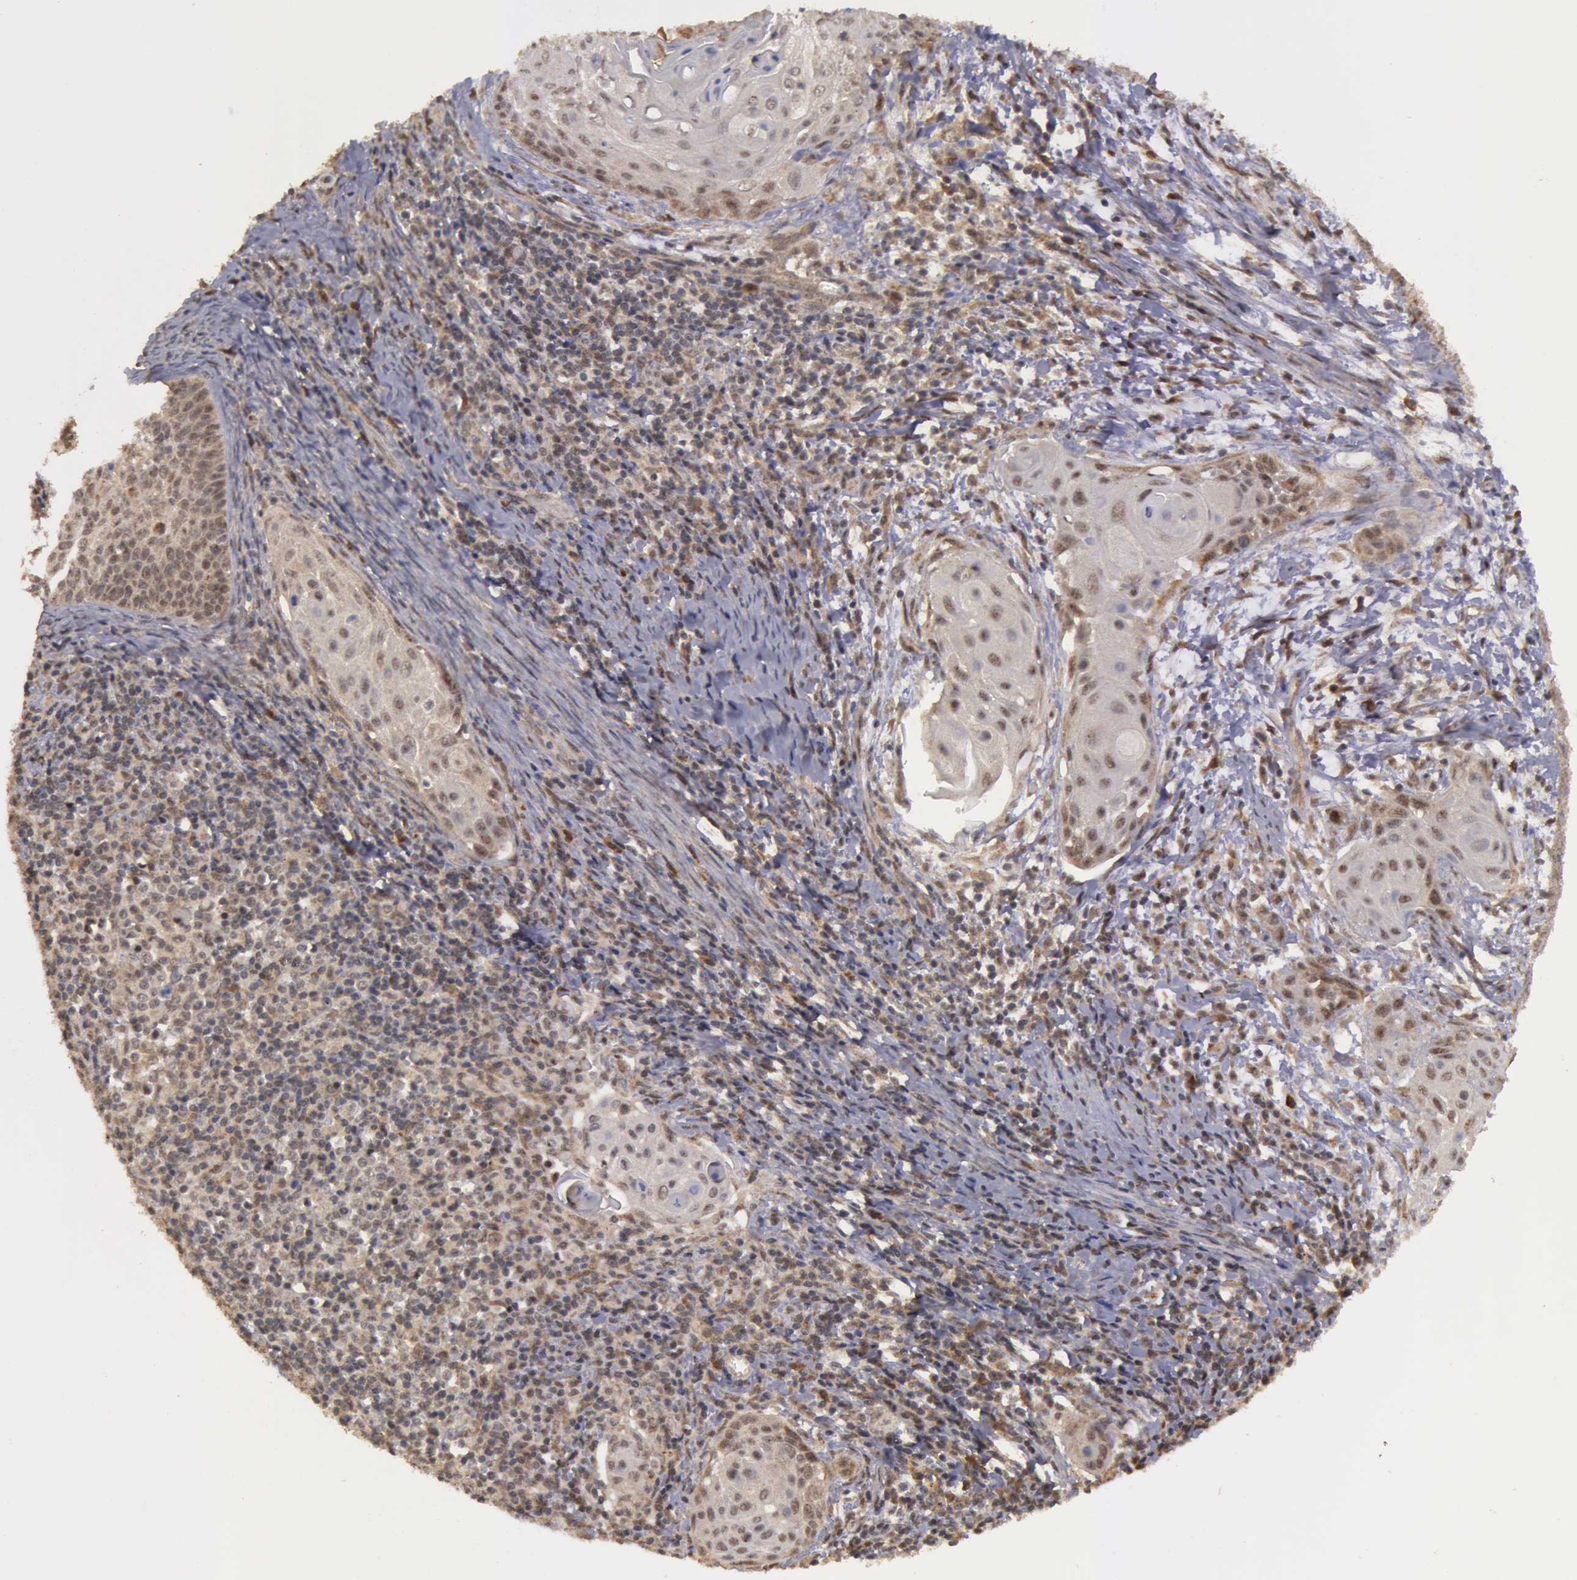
{"staining": {"intensity": "moderate", "quantity": ">75%", "location": "cytoplasmic/membranous"}, "tissue": "cervical cancer", "cell_type": "Tumor cells", "image_type": "cancer", "snomed": [{"axis": "morphology", "description": "Squamous cell carcinoma, NOS"}, {"axis": "topography", "description": "Cervix"}], "caption": "The immunohistochemical stain shows moderate cytoplasmic/membranous positivity in tumor cells of cervical cancer (squamous cell carcinoma) tissue. Immunohistochemistry stains the protein of interest in brown and the nuclei are stained blue.", "gene": "GLIS1", "patient": {"sex": "female", "age": 33}}